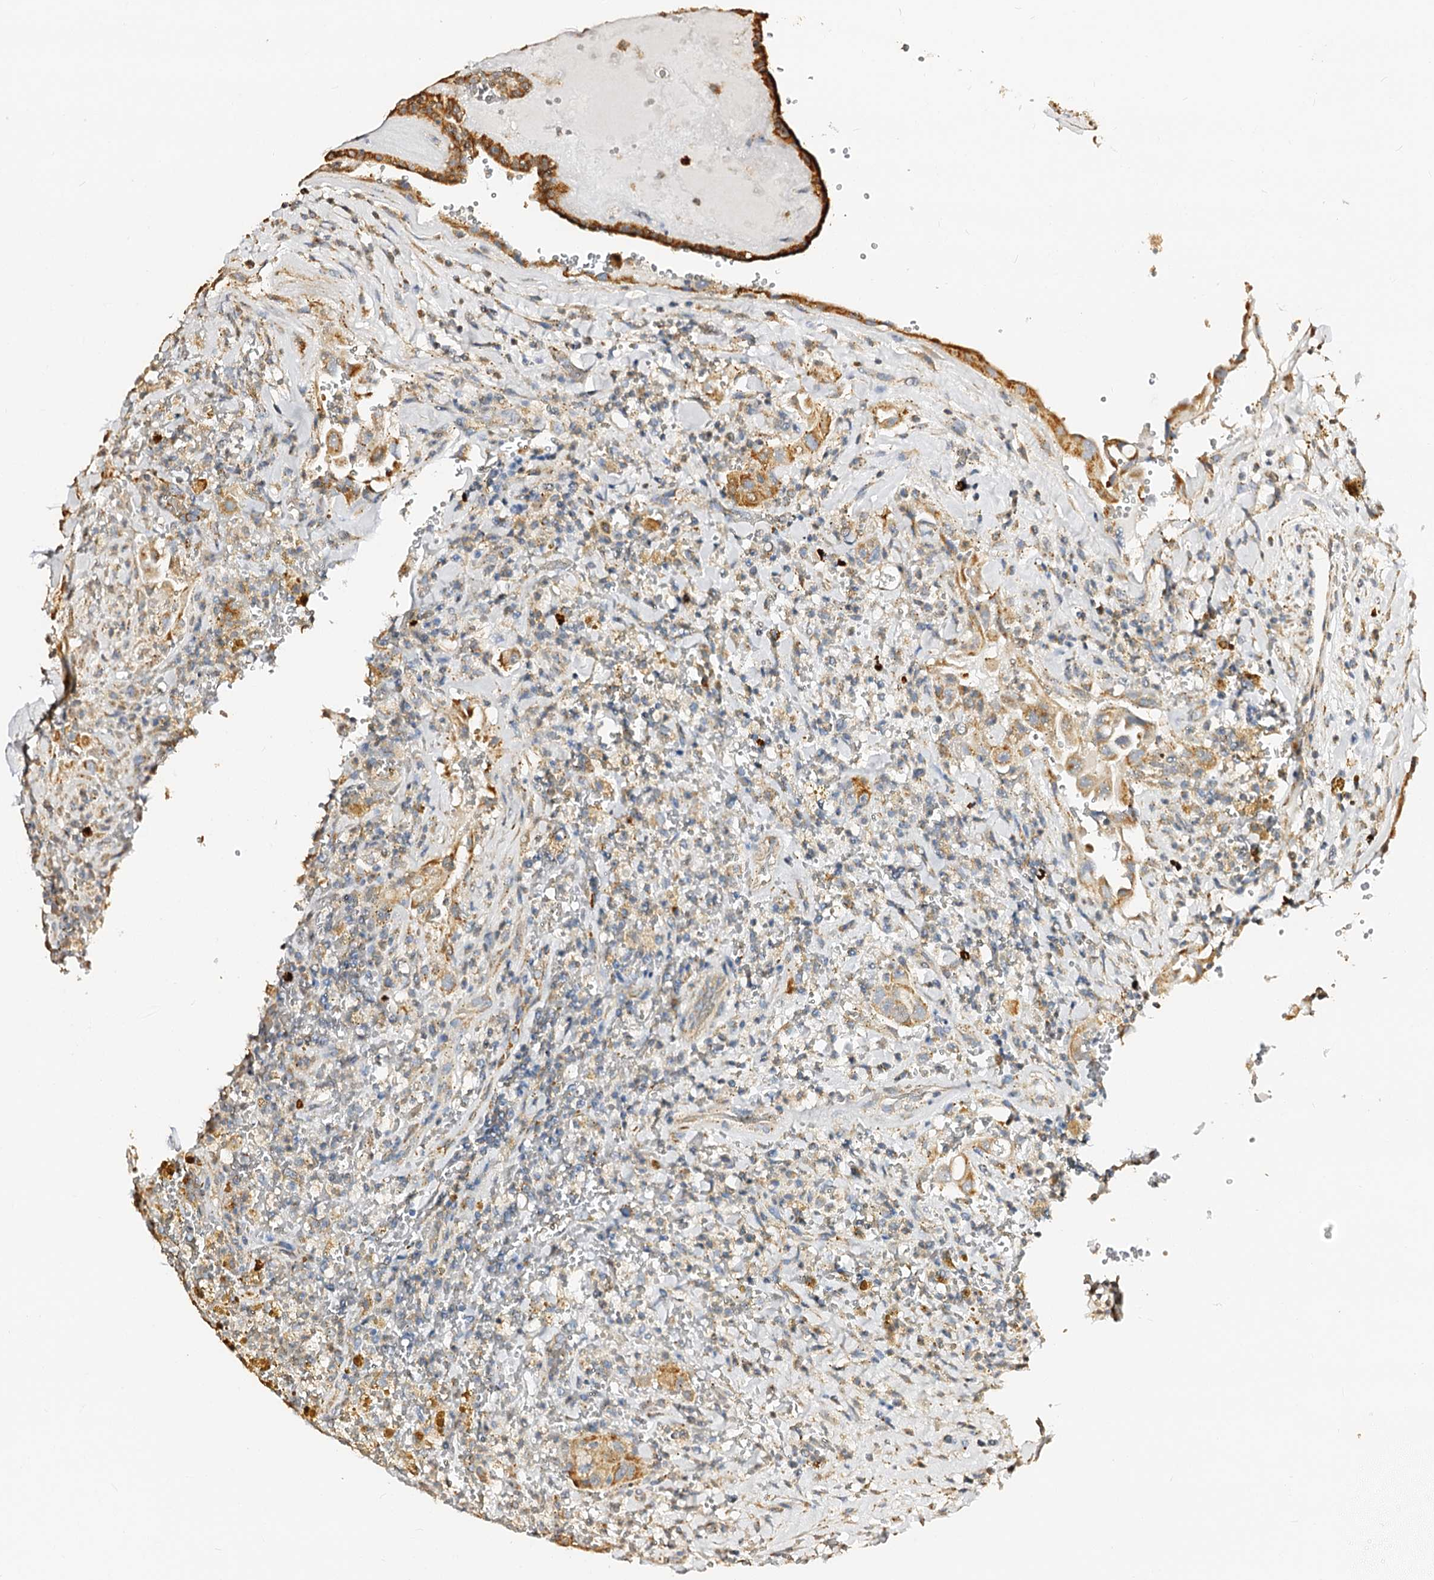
{"staining": {"intensity": "moderate", "quantity": "25%-75%", "location": "cytoplasmic/membranous"}, "tissue": "thyroid cancer", "cell_type": "Tumor cells", "image_type": "cancer", "snomed": [{"axis": "morphology", "description": "Papillary adenocarcinoma, NOS"}, {"axis": "topography", "description": "Thyroid gland"}], "caption": "Moderate cytoplasmic/membranous positivity for a protein is seen in about 25%-75% of tumor cells of thyroid cancer using IHC.", "gene": "MAOB", "patient": {"sex": "male", "age": 77}}